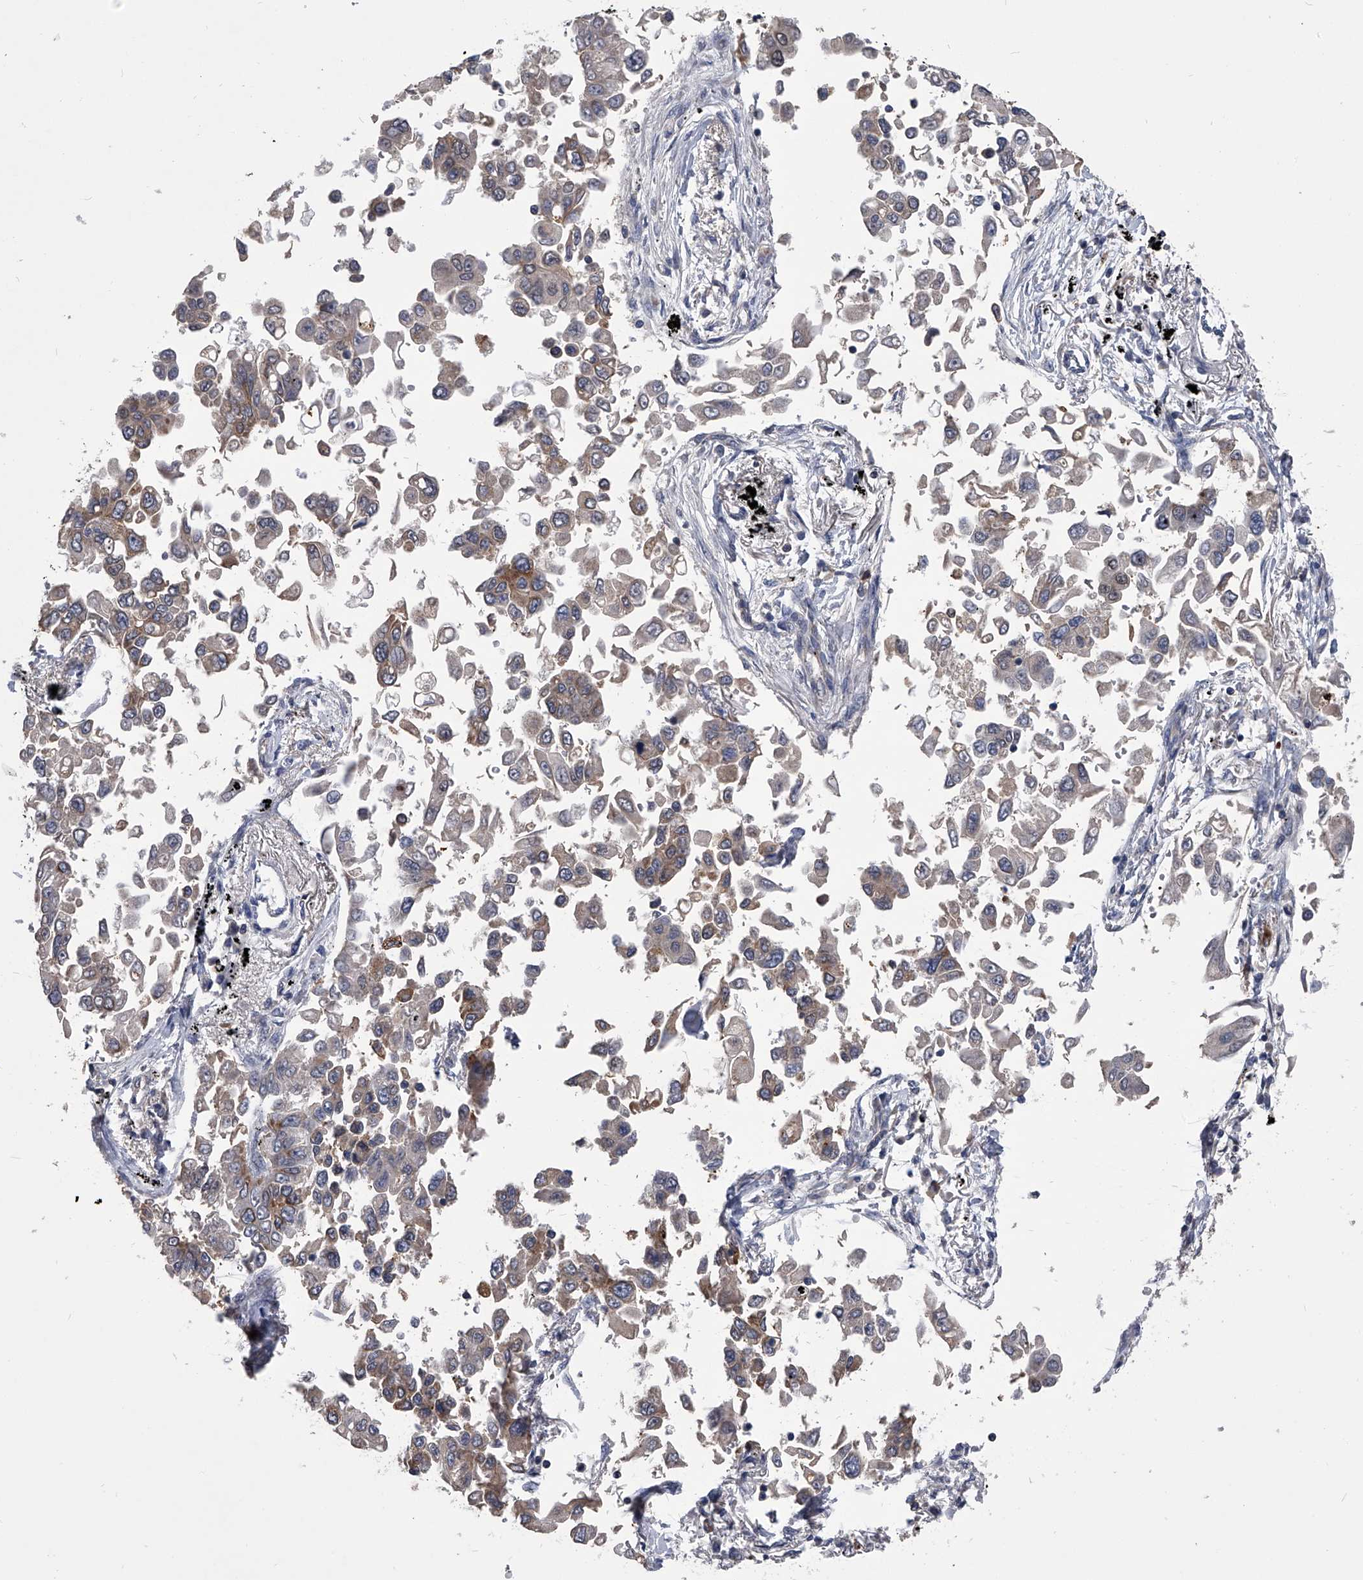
{"staining": {"intensity": "weak", "quantity": "<25%", "location": "cytoplasmic/membranous"}, "tissue": "lung cancer", "cell_type": "Tumor cells", "image_type": "cancer", "snomed": [{"axis": "morphology", "description": "Adenocarcinoma, NOS"}, {"axis": "topography", "description": "Lung"}], "caption": "Tumor cells show no significant protein expression in lung cancer (adenocarcinoma).", "gene": "MAP4K3", "patient": {"sex": "female", "age": 67}}